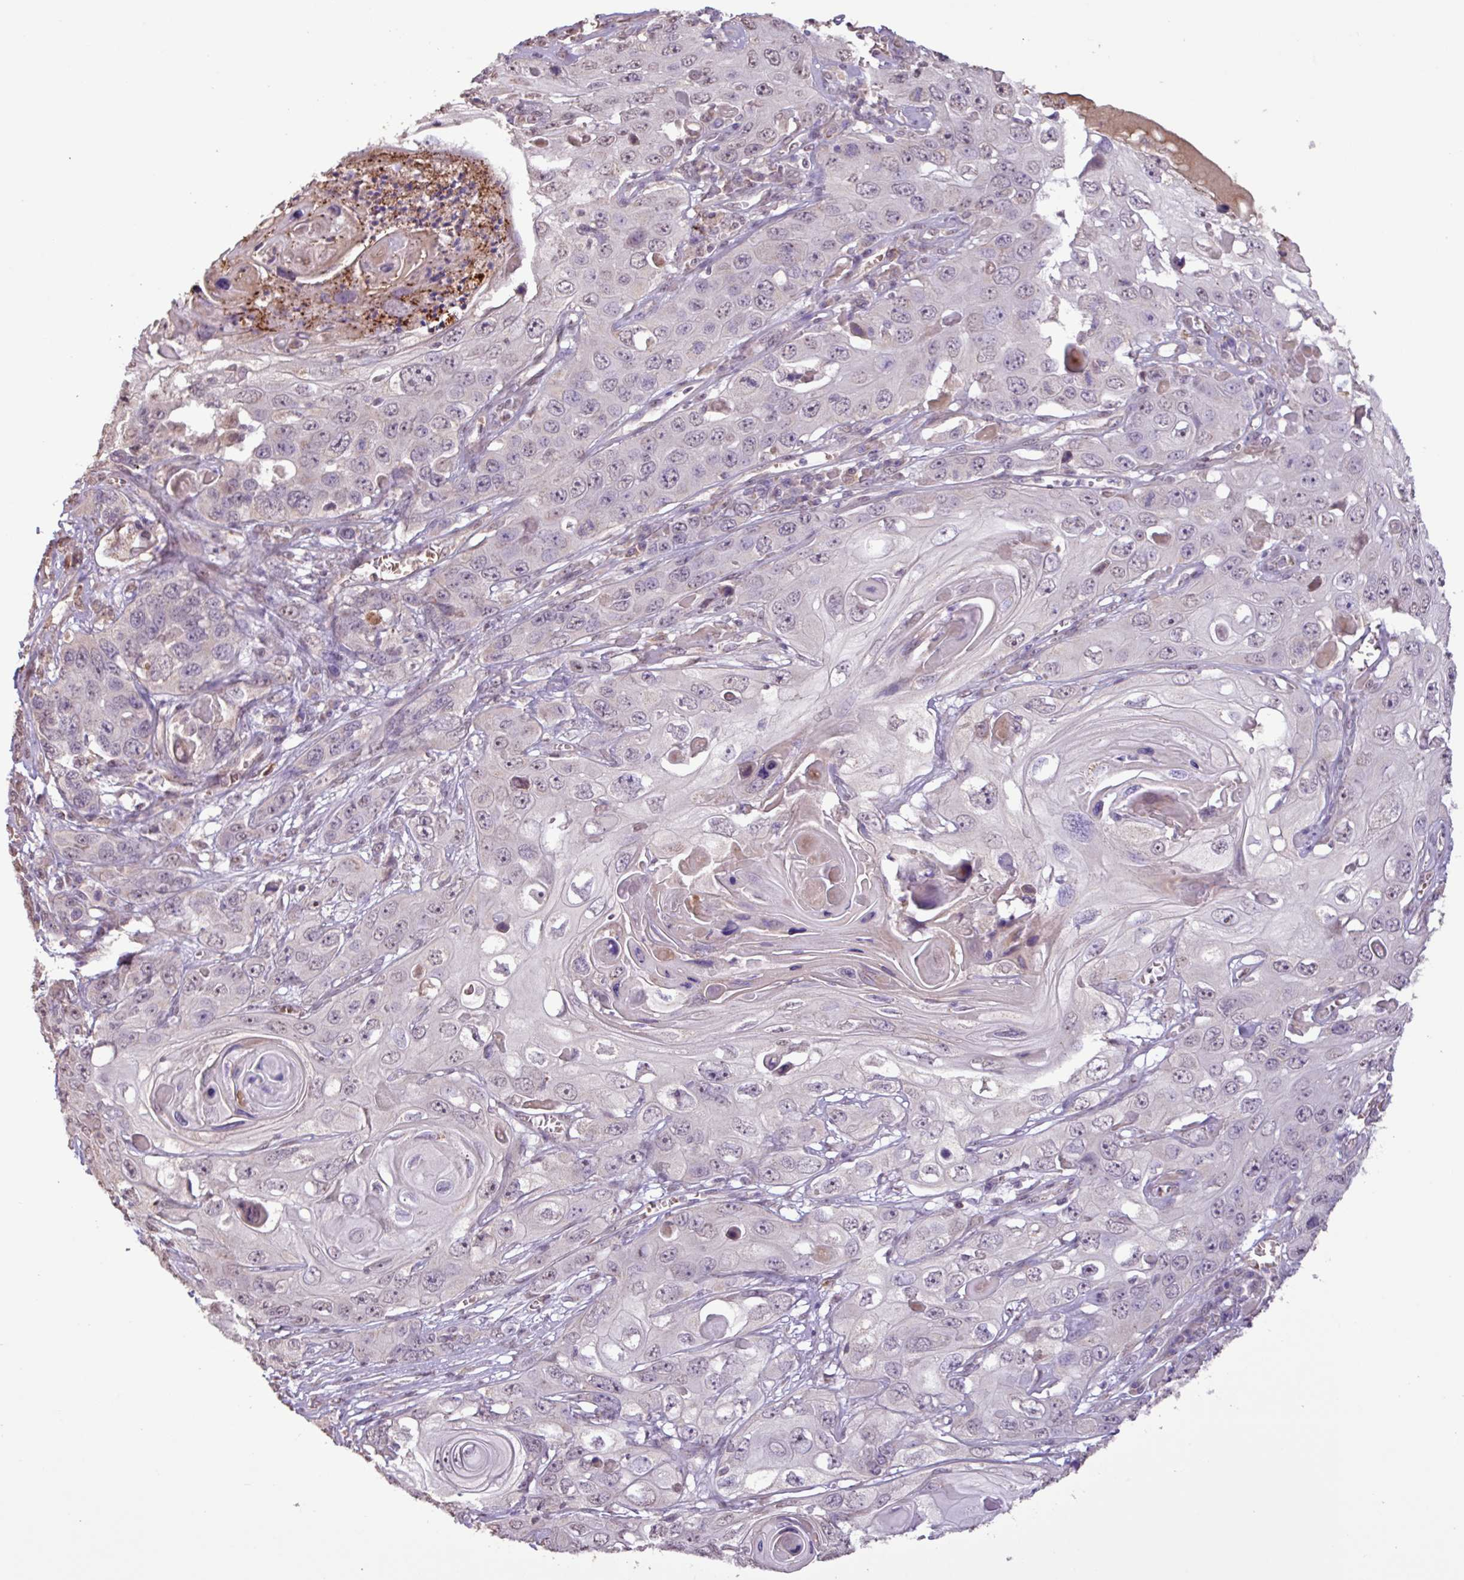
{"staining": {"intensity": "weak", "quantity": "<25%", "location": "nuclear"}, "tissue": "skin cancer", "cell_type": "Tumor cells", "image_type": "cancer", "snomed": [{"axis": "morphology", "description": "Squamous cell carcinoma, NOS"}, {"axis": "topography", "description": "Skin"}], "caption": "Skin cancer stained for a protein using immunohistochemistry reveals no positivity tumor cells.", "gene": "L3MBTL3", "patient": {"sex": "male", "age": 55}}